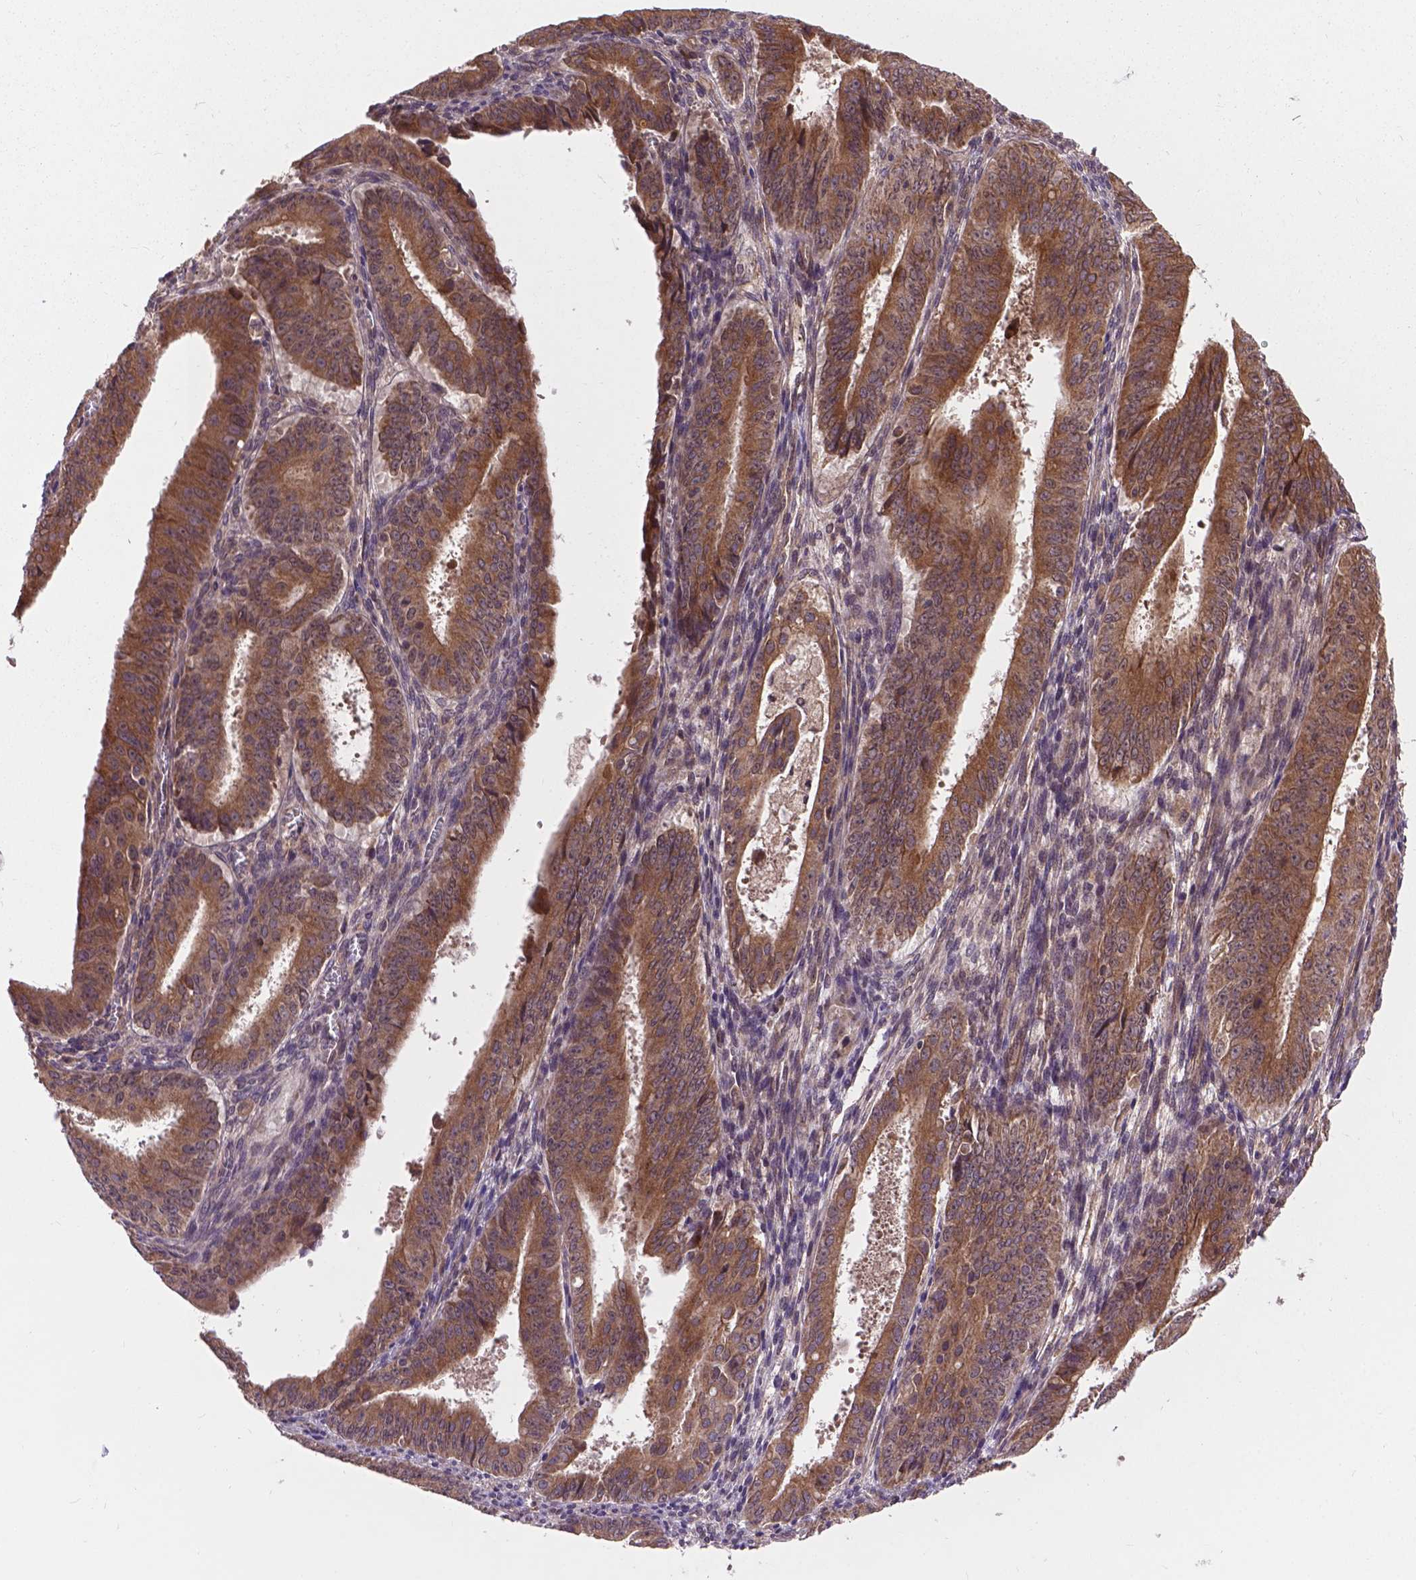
{"staining": {"intensity": "strong", "quantity": ">75%", "location": "cytoplasmic/membranous"}, "tissue": "ovarian cancer", "cell_type": "Tumor cells", "image_type": "cancer", "snomed": [{"axis": "morphology", "description": "Carcinoma, endometroid"}, {"axis": "topography", "description": "Ovary"}], "caption": "Endometroid carcinoma (ovarian) stained with a brown dye shows strong cytoplasmic/membranous positive staining in approximately >75% of tumor cells.", "gene": "ZNF616", "patient": {"sex": "female", "age": 42}}